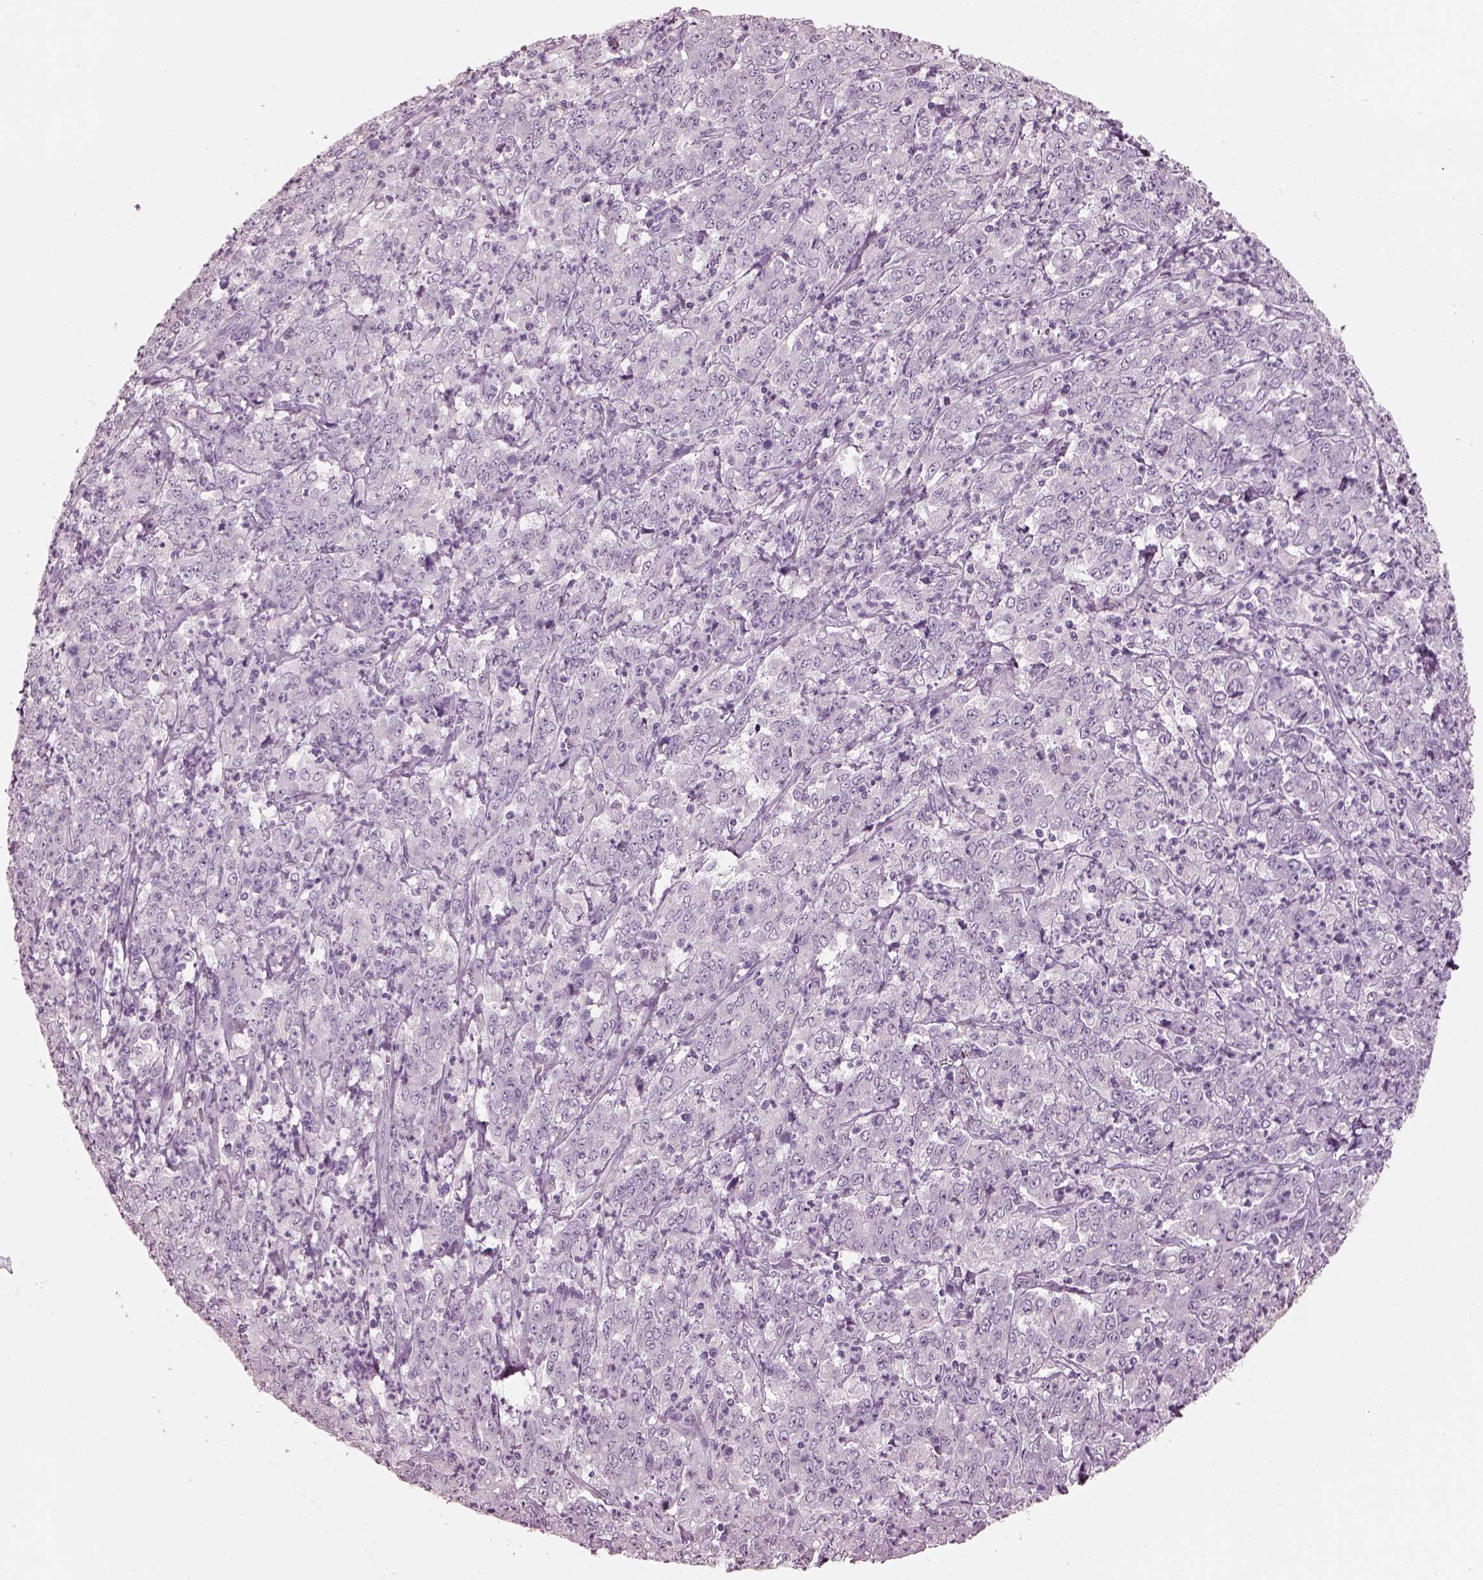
{"staining": {"intensity": "negative", "quantity": "none", "location": "none"}, "tissue": "stomach cancer", "cell_type": "Tumor cells", "image_type": "cancer", "snomed": [{"axis": "morphology", "description": "Adenocarcinoma, NOS"}, {"axis": "topography", "description": "Stomach, lower"}], "caption": "Stomach cancer stained for a protein using immunohistochemistry (IHC) reveals no expression tumor cells.", "gene": "PACRG", "patient": {"sex": "female", "age": 71}}